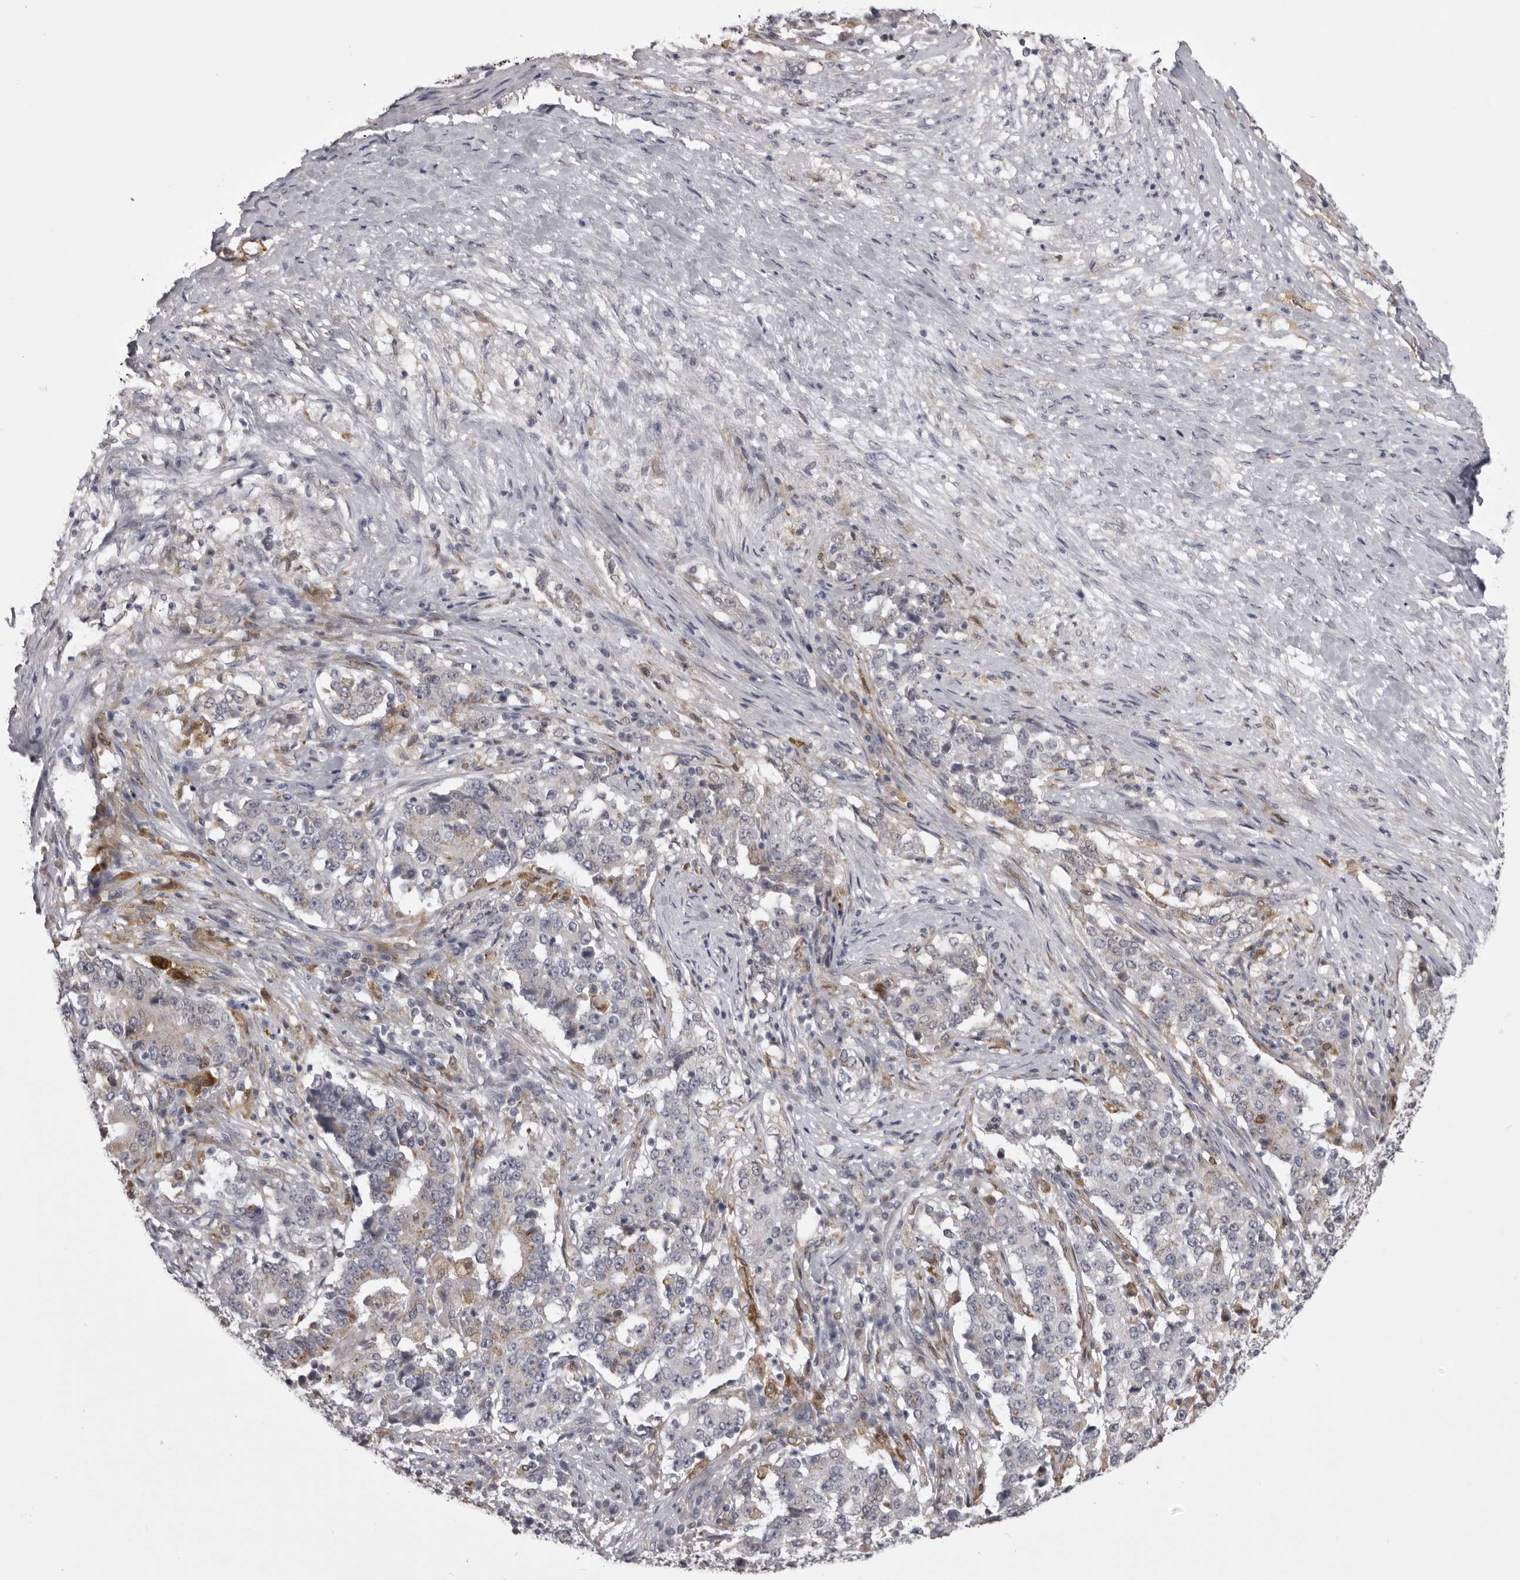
{"staining": {"intensity": "weak", "quantity": "25%-75%", "location": "cytoplasmic/membranous"}, "tissue": "stomach cancer", "cell_type": "Tumor cells", "image_type": "cancer", "snomed": [{"axis": "morphology", "description": "Adenocarcinoma, NOS"}, {"axis": "topography", "description": "Stomach"}], "caption": "Protein expression by immunohistochemistry reveals weak cytoplasmic/membranous staining in about 25%-75% of tumor cells in stomach cancer.", "gene": "NCEH1", "patient": {"sex": "male", "age": 59}}